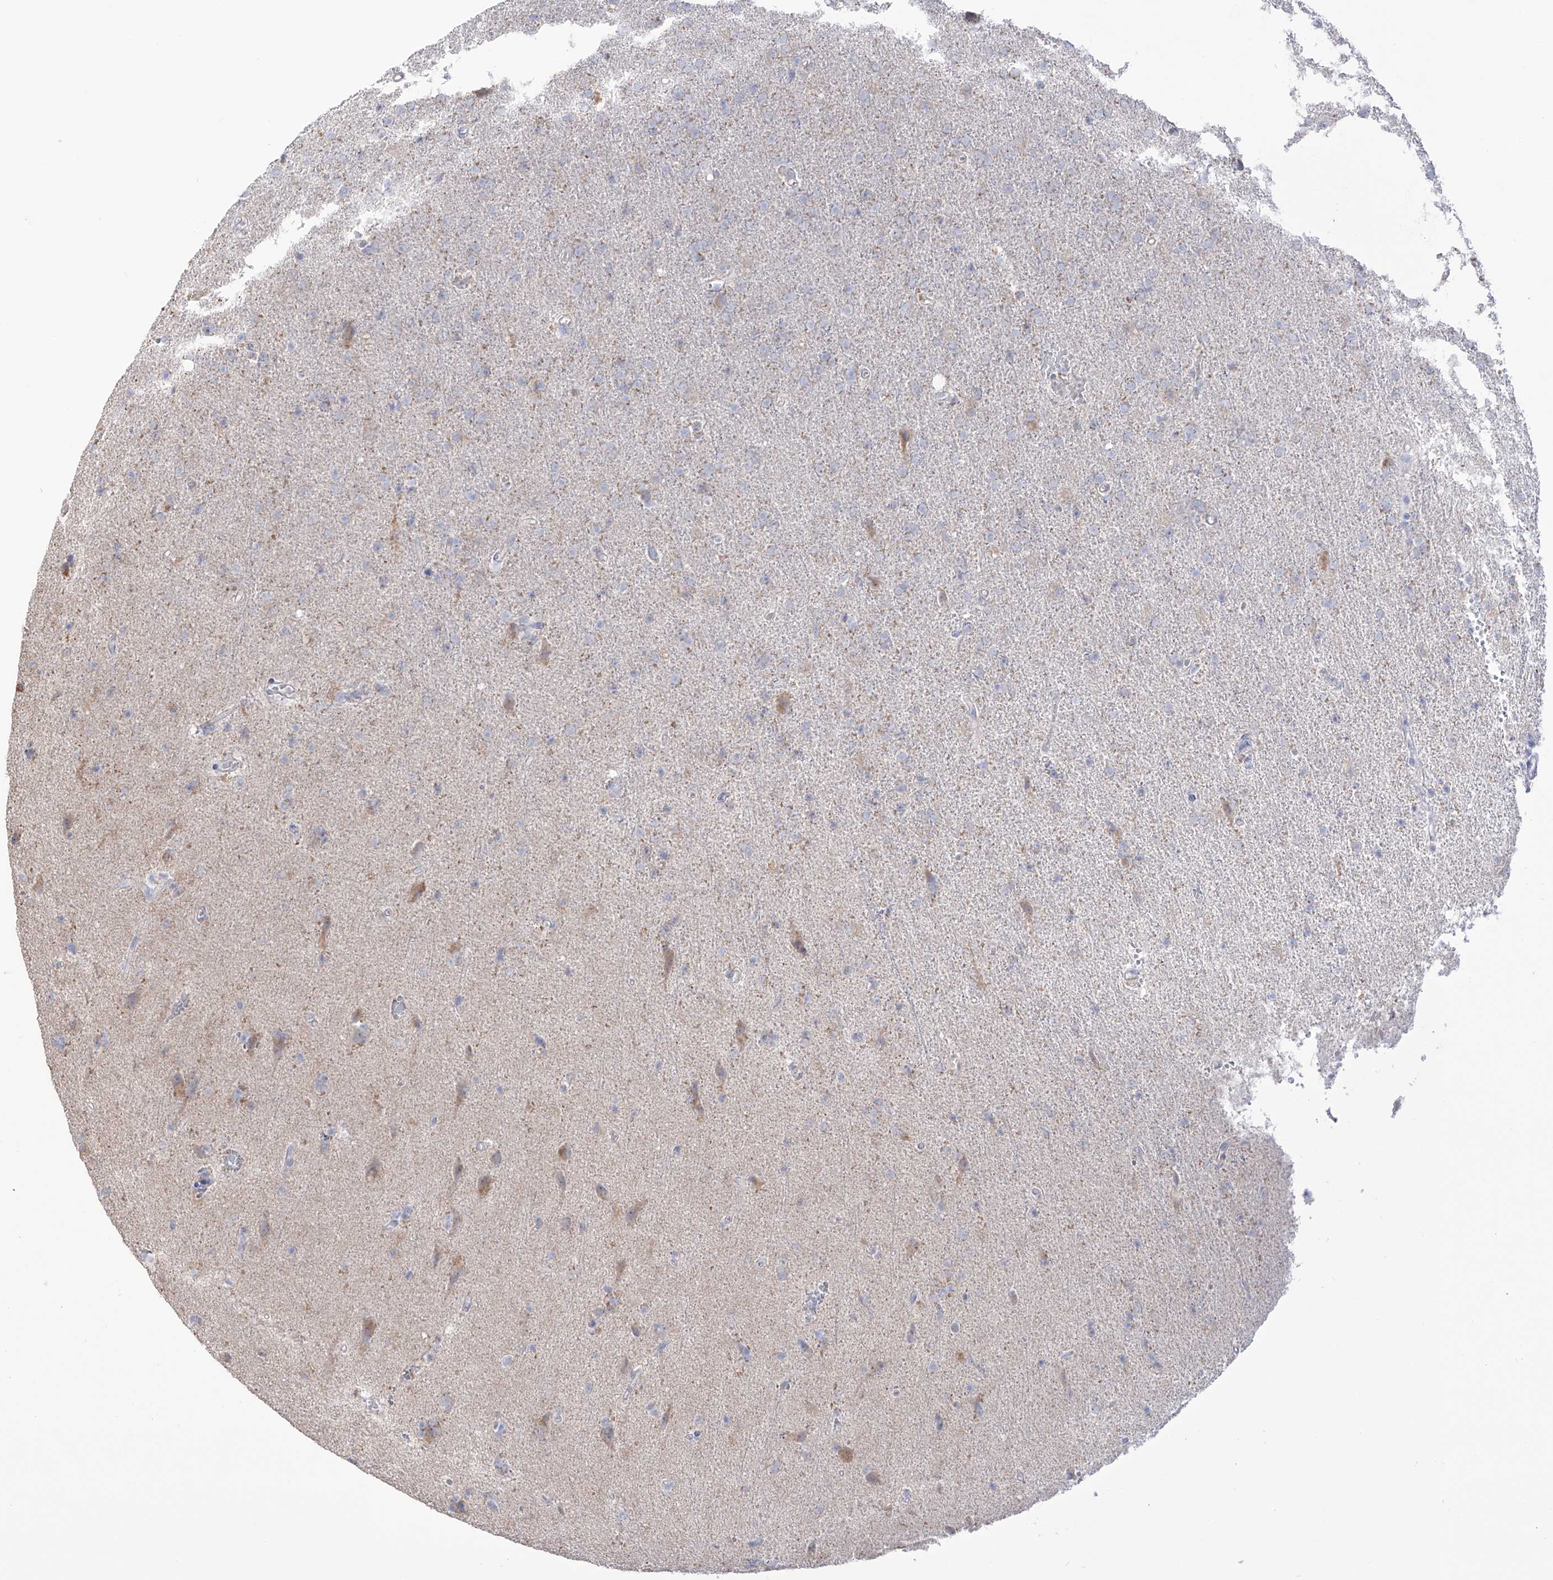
{"staining": {"intensity": "negative", "quantity": "none", "location": "none"}, "tissue": "glioma", "cell_type": "Tumor cells", "image_type": "cancer", "snomed": [{"axis": "morphology", "description": "Glioma, malignant, High grade"}, {"axis": "topography", "description": "Brain"}], "caption": "Immunohistochemistry (IHC) micrograph of high-grade glioma (malignant) stained for a protein (brown), which displays no expression in tumor cells. (Brightfield microscopy of DAB (3,3'-diaminobenzidine) immunohistochemistry at high magnification).", "gene": "RCHY1", "patient": {"sex": "male", "age": 72}}